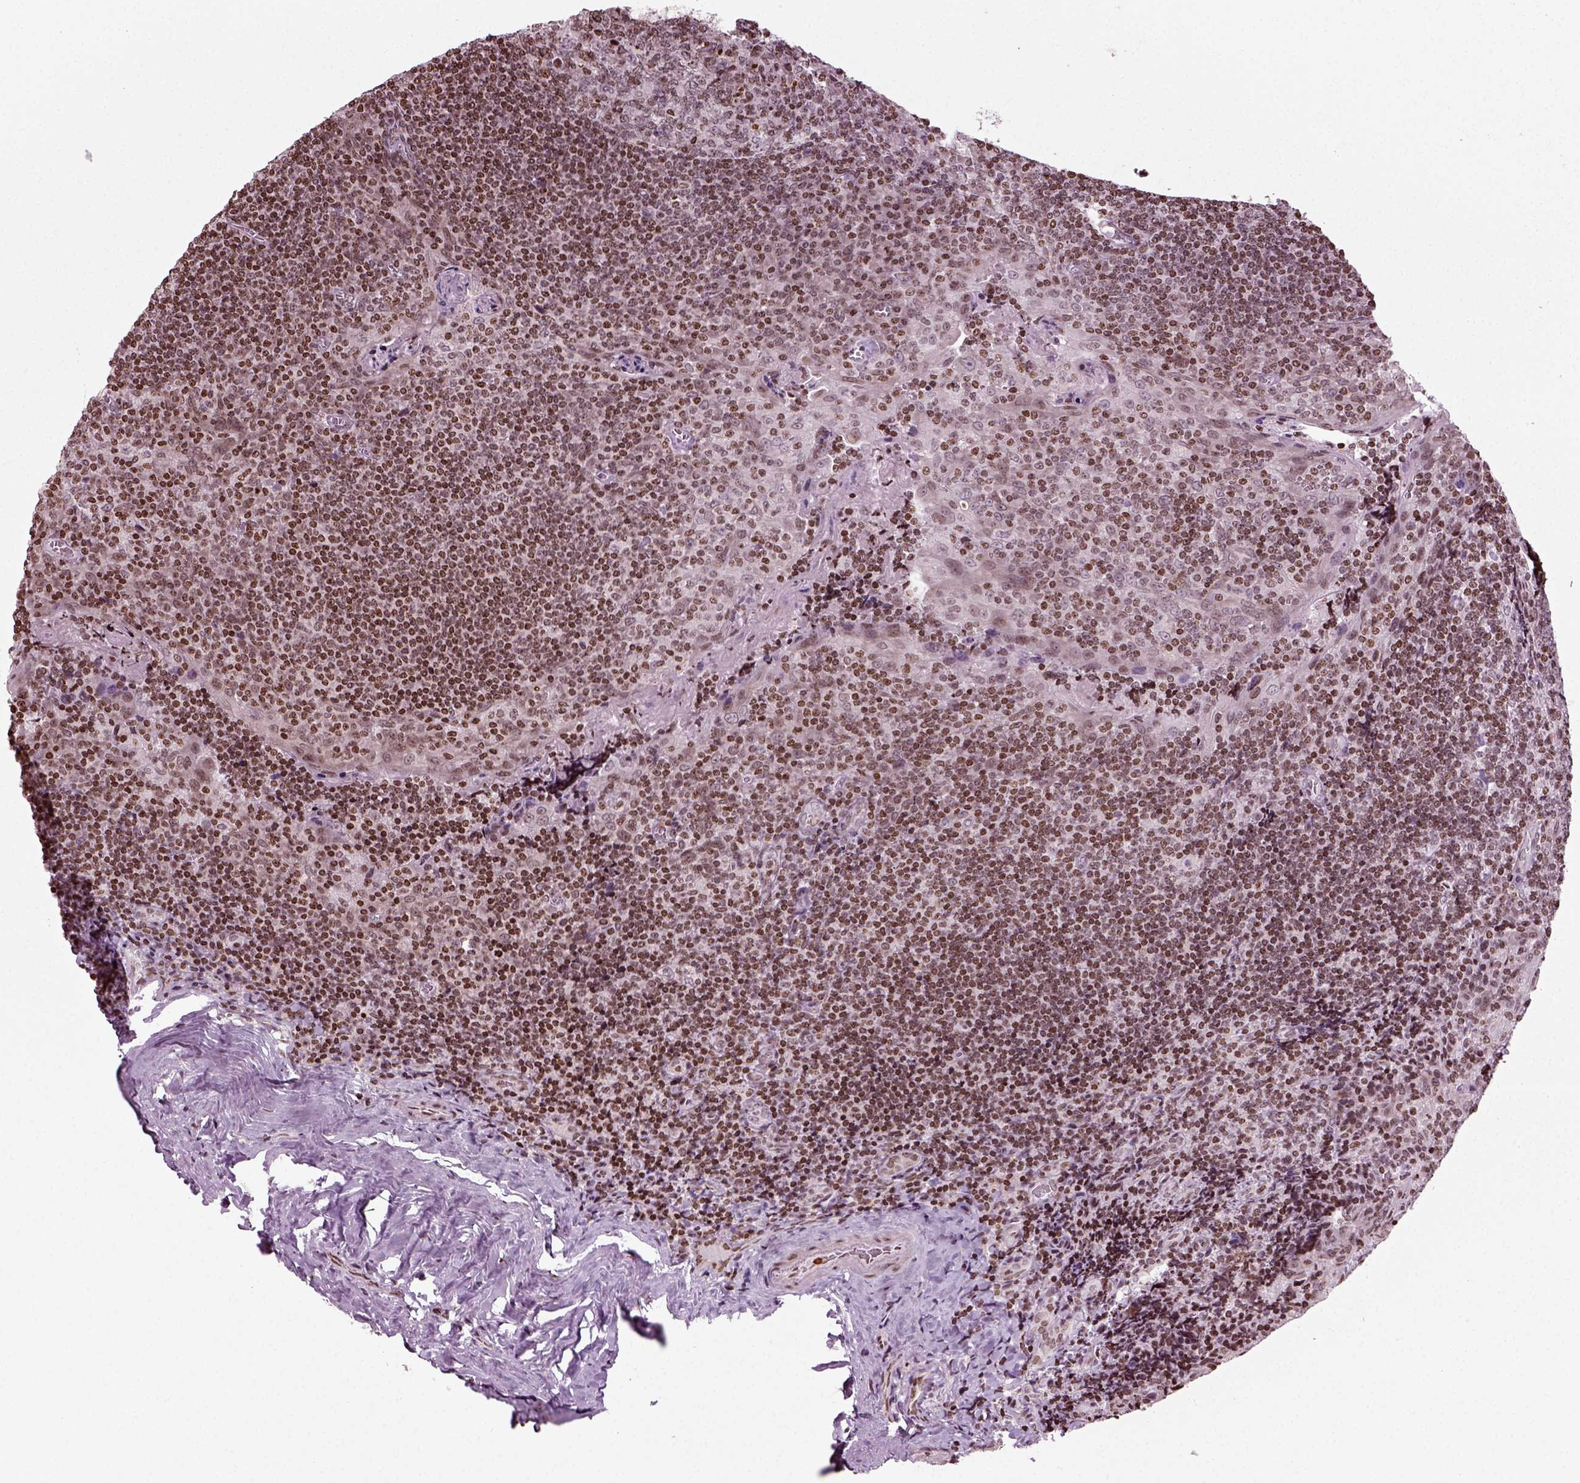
{"staining": {"intensity": "strong", "quantity": "<25%", "location": "nuclear"}, "tissue": "tonsil", "cell_type": "Germinal center cells", "image_type": "normal", "snomed": [{"axis": "morphology", "description": "Normal tissue, NOS"}, {"axis": "morphology", "description": "Inflammation, NOS"}, {"axis": "topography", "description": "Tonsil"}], "caption": "Protein positivity by immunohistochemistry (IHC) exhibits strong nuclear expression in about <25% of germinal center cells in normal tonsil.", "gene": "HEYL", "patient": {"sex": "female", "age": 31}}